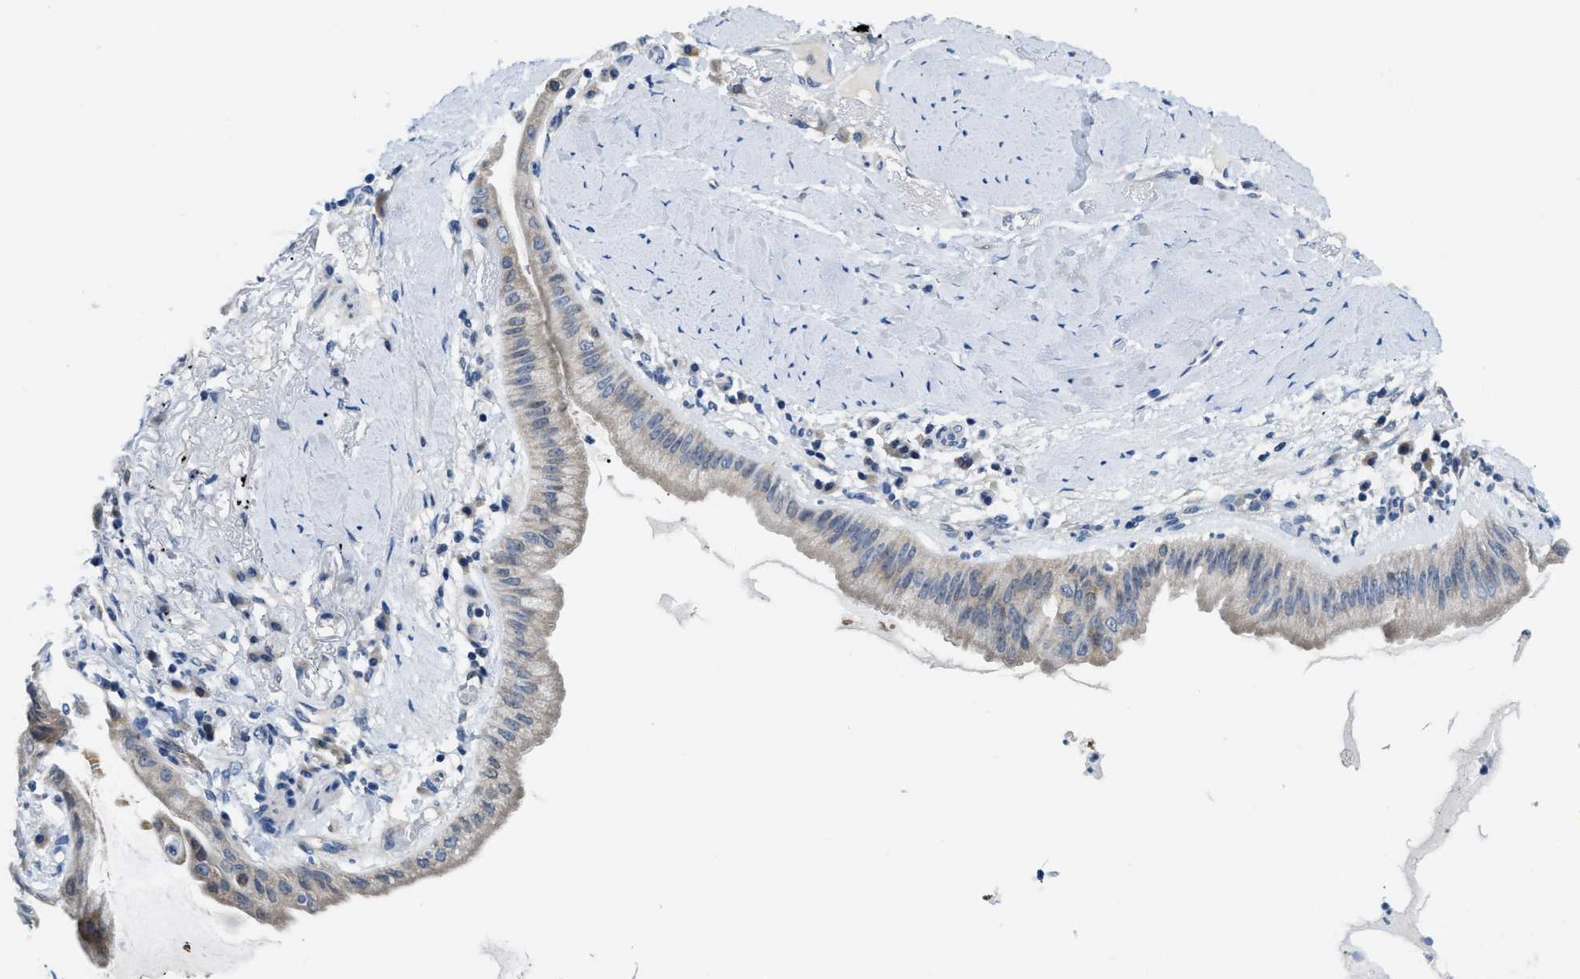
{"staining": {"intensity": "moderate", "quantity": "<25%", "location": "cytoplasmic/membranous"}, "tissue": "lung cancer", "cell_type": "Tumor cells", "image_type": "cancer", "snomed": [{"axis": "morphology", "description": "Normal tissue, NOS"}, {"axis": "morphology", "description": "Adenocarcinoma, NOS"}, {"axis": "topography", "description": "Bronchus"}, {"axis": "topography", "description": "Lung"}], "caption": "Immunohistochemistry of human lung cancer exhibits low levels of moderate cytoplasmic/membranous staining in about <25% of tumor cells.", "gene": "CLGN", "patient": {"sex": "female", "age": 70}}